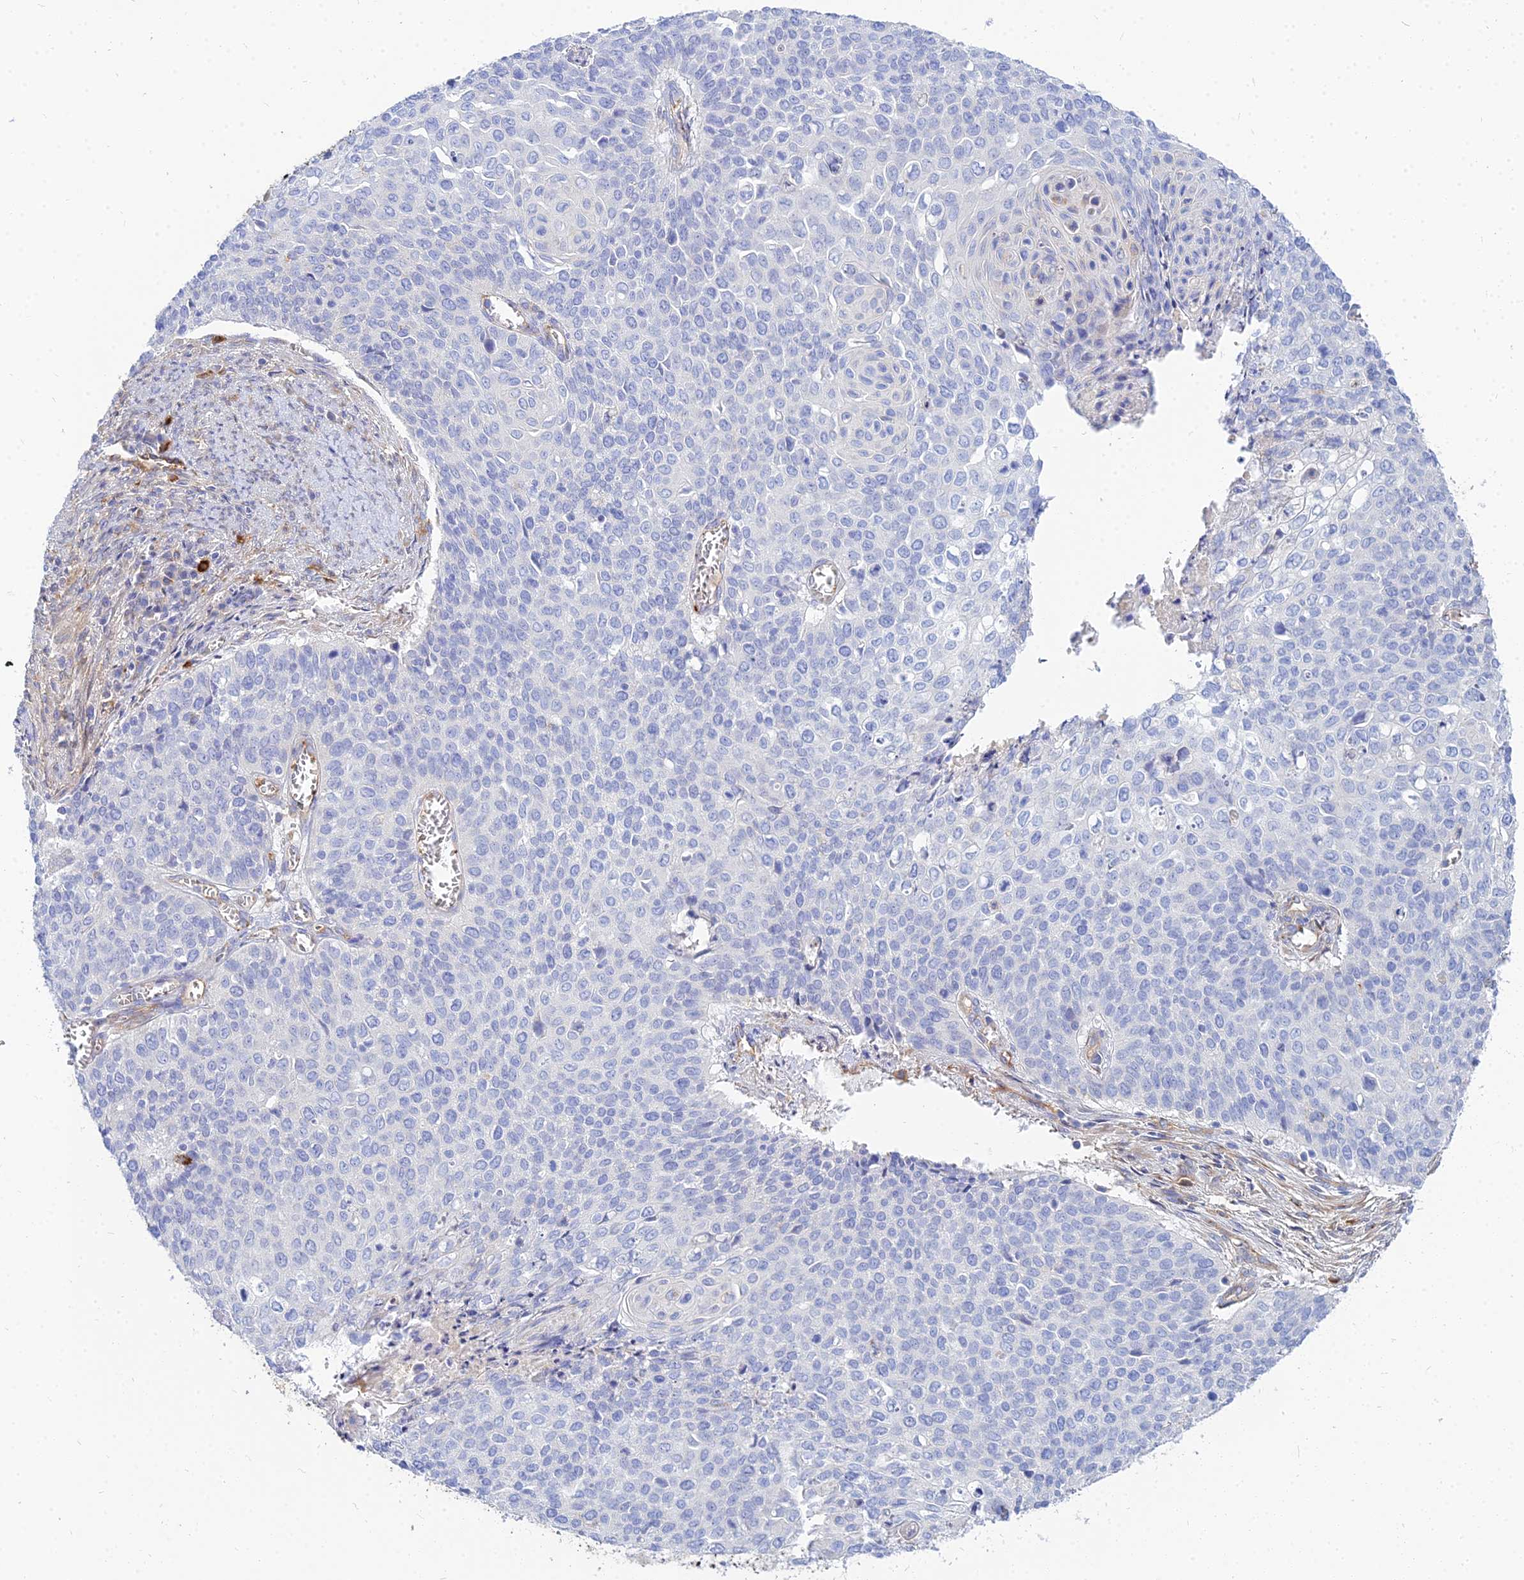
{"staining": {"intensity": "negative", "quantity": "none", "location": "none"}, "tissue": "cervical cancer", "cell_type": "Tumor cells", "image_type": "cancer", "snomed": [{"axis": "morphology", "description": "Squamous cell carcinoma, NOS"}, {"axis": "topography", "description": "Cervix"}], "caption": "There is no significant staining in tumor cells of squamous cell carcinoma (cervical).", "gene": "VAT1", "patient": {"sex": "female", "age": 39}}